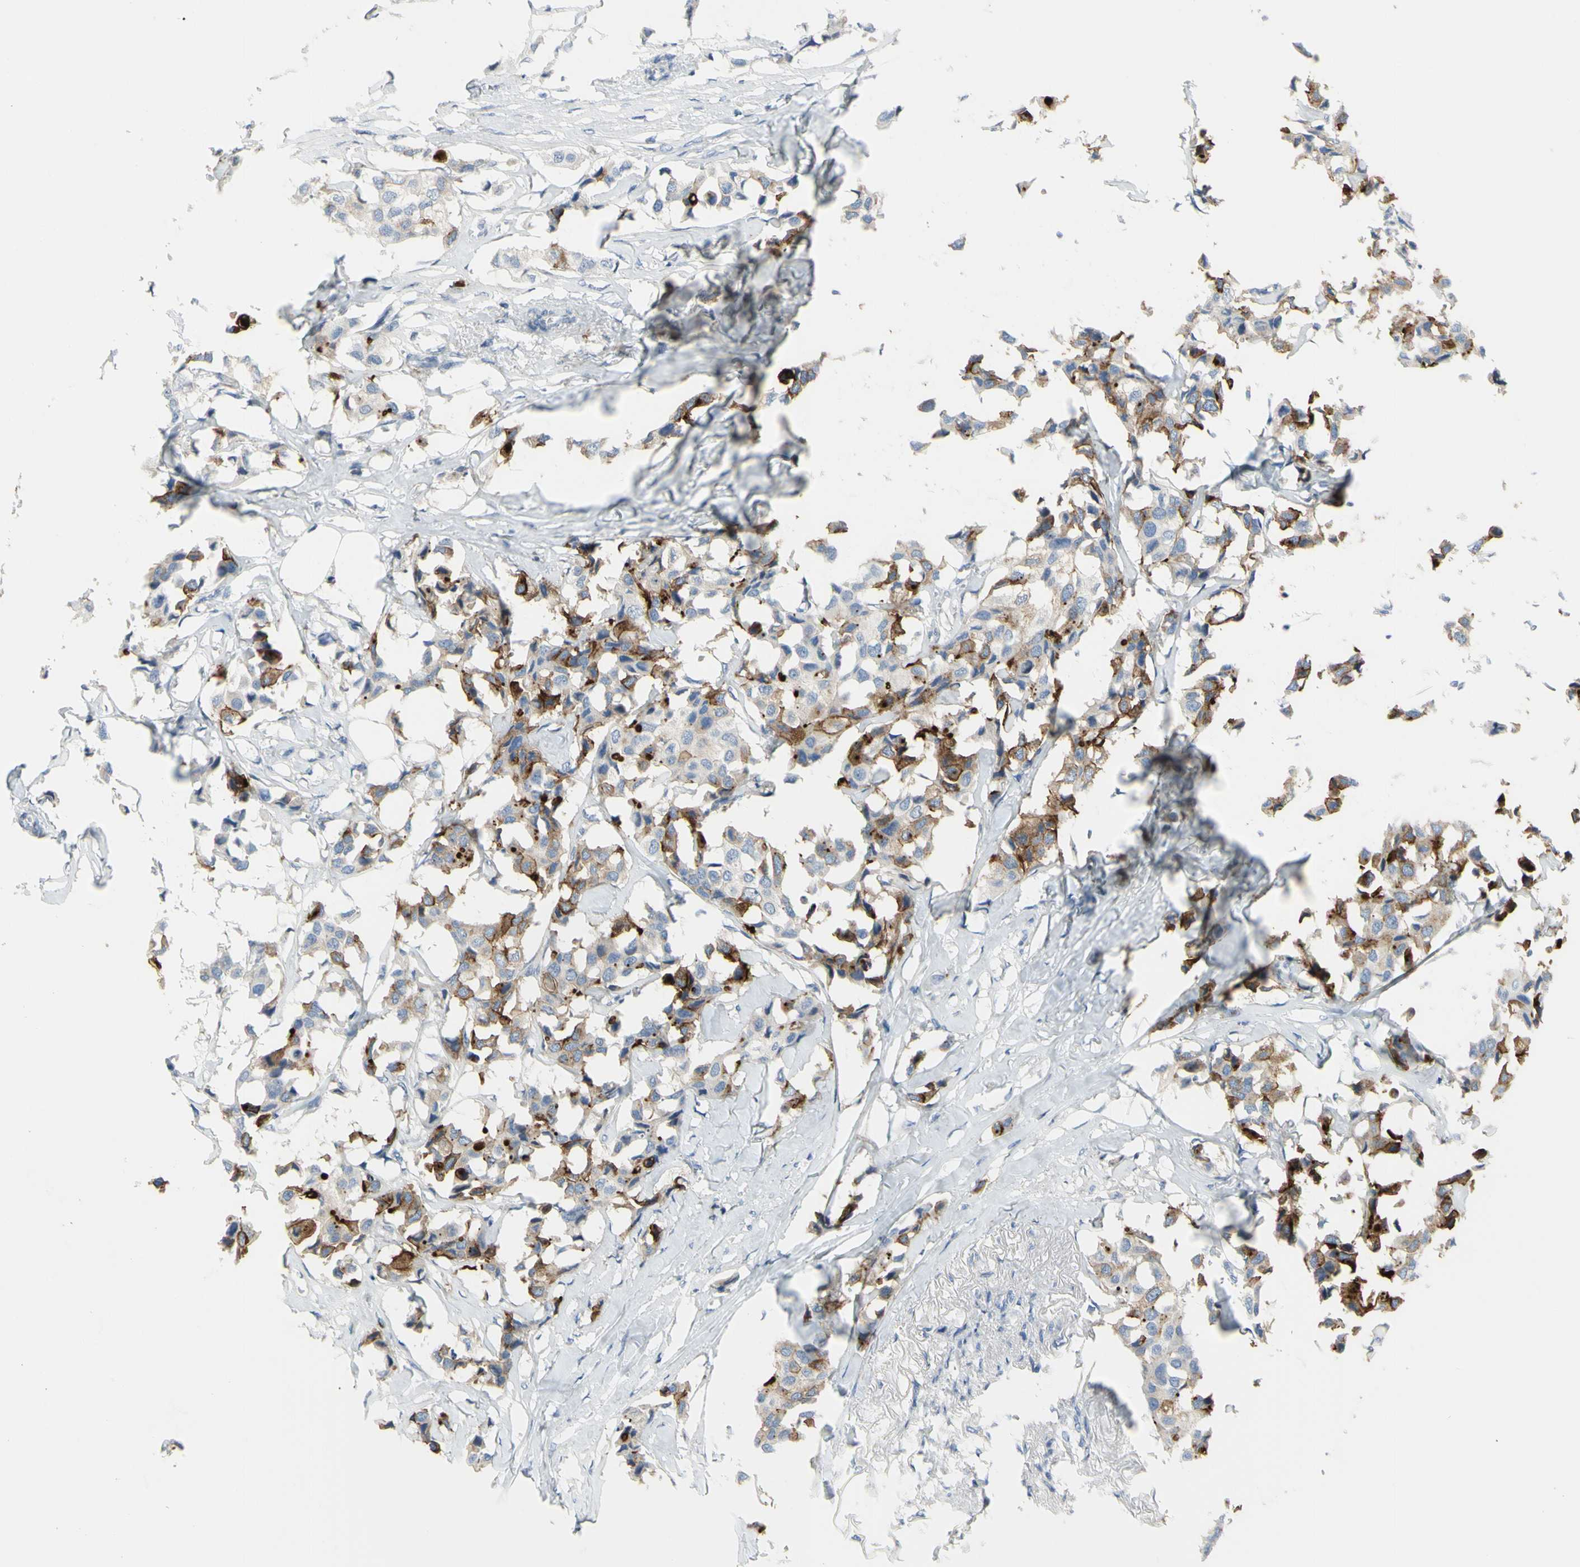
{"staining": {"intensity": "weak", "quantity": ">75%", "location": "cytoplasmic/membranous"}, "tissue": "breast cancer", "cell_type": "Tumor cells", "image_type": "cancer", "snomed": [{"axis": "morphology", "description": "Duct carcinoma"}, {"axis": "topography", "description": "Breast"}], "caption": "DAB (3,3'-diaminobenzidine) immunohistochemical staining of human breast infiltrating ductal carcinoma shows weak cytoplasmic/membranous protein staining in about >75% of tumor cells.", "gene": "MUC1", "patient": {"sex": "female", "age": 80}}